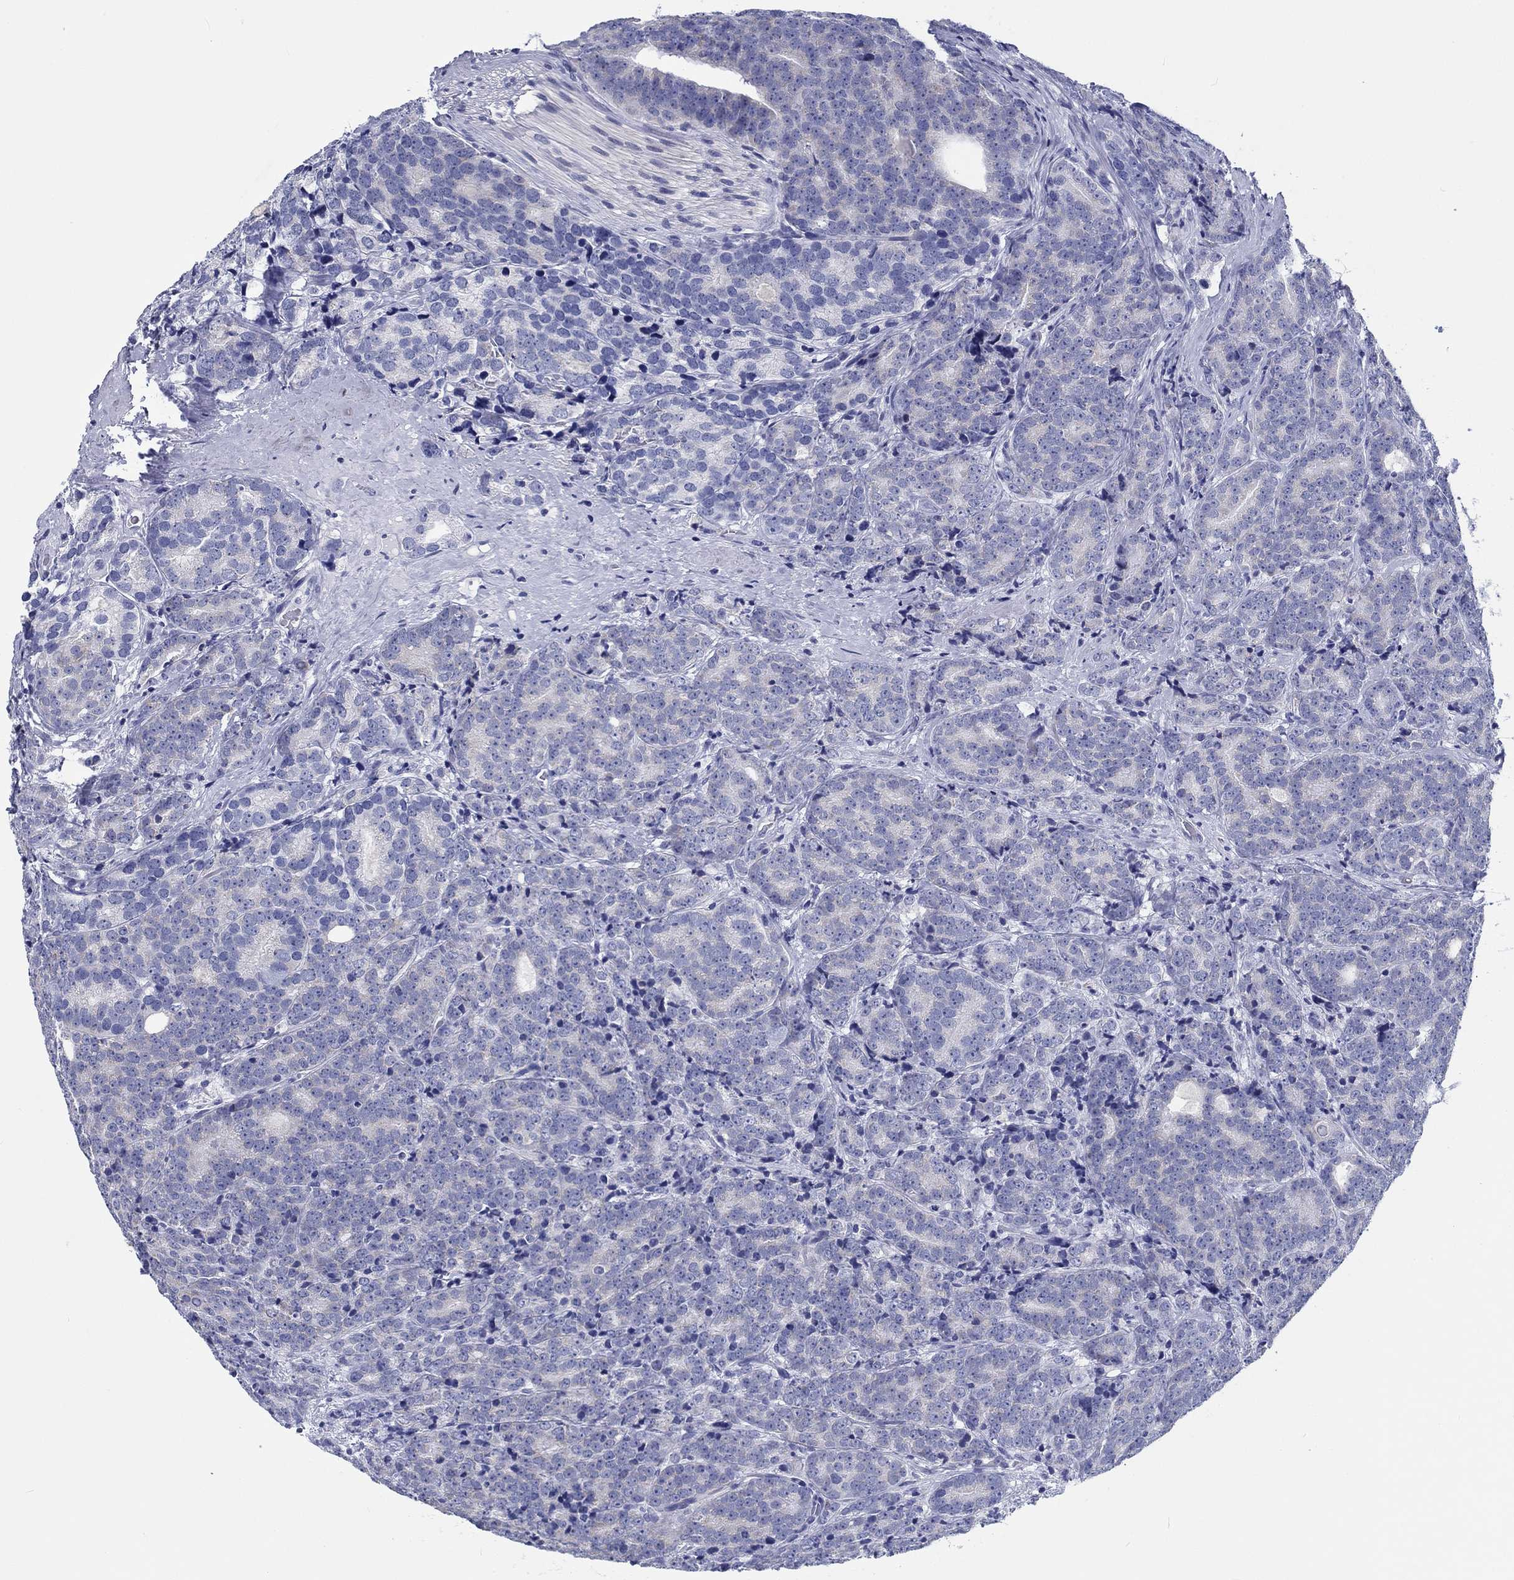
{"staining": {"intensity": "negative", "quantity": "none", "location": "none"}, "tissue": "prostate cancer", "cell_type": "Tumor cells", "image_type": "cancer", "snomed": [{"axis": "morphology", "description": "Adenocarcinoma, NOS"}, {"axis": "topography", "description": "Prostate"}], "caption": "DAB (3,3'-diaminobenzidine) immunohistochemical staining of prostate adenocarcinoma reveals no significant positivity in tumor cells.", "gene": "H1-1", "patient": {"sex": "male", "age": 71}}